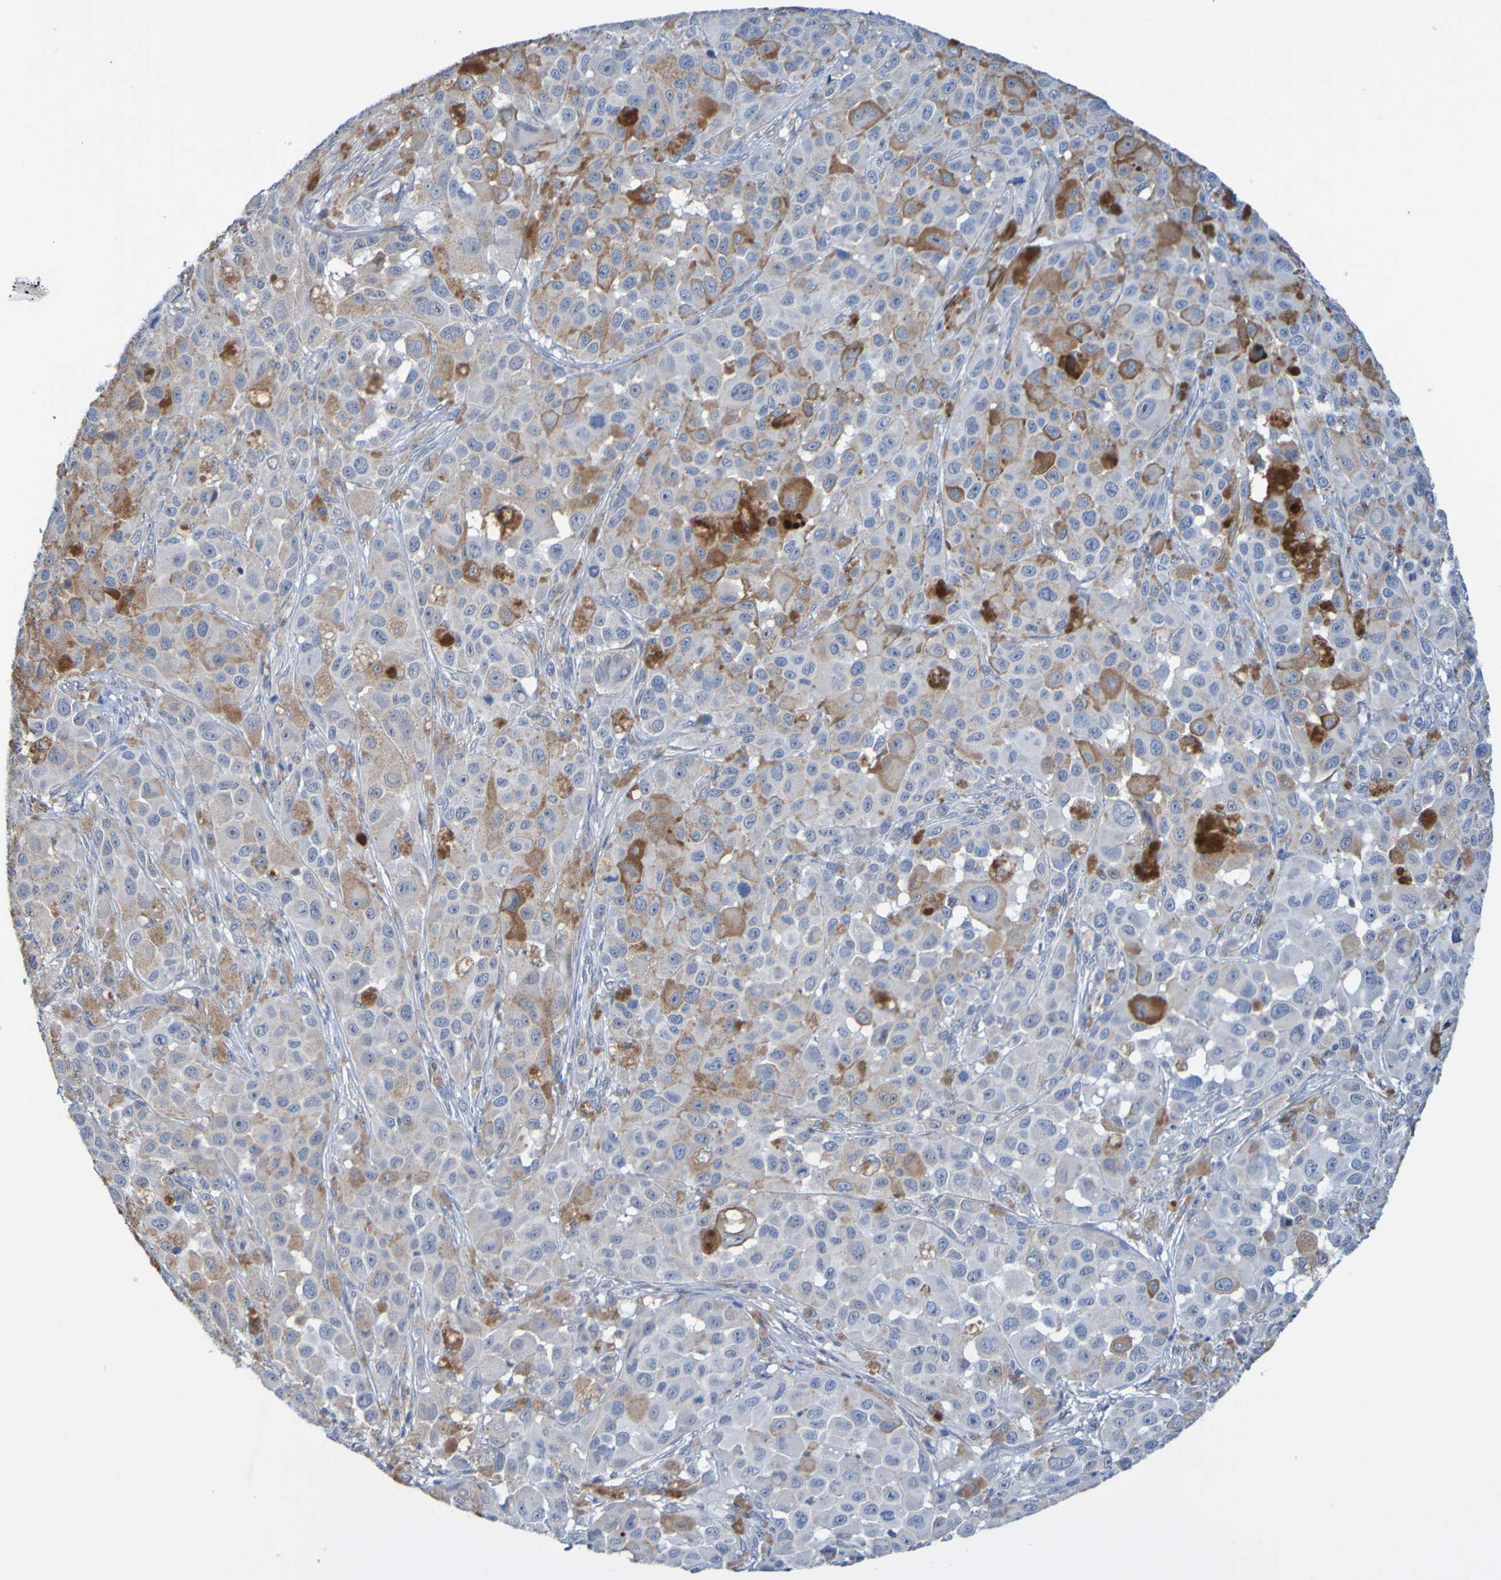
{"staining": {"intensity": "weak", "quantity": "<25%", "location": "cytoplasmic/membranous"}, "tissue": "melanoma", "cell_type": "Tumor cells", "image_type": "cancer", "snomed": [{"axis": "morphology", "description": "Malignant melanoma, NOS"}, {"axis": "topography", "description": "Skin"}], "caption": "Human melanoma stained for a protein using immunohistochemistry (IHC) exhibits no positivity in tumor cells.", "gene": "ACMSD", "patient": {"sex": "male", "age": 96}}